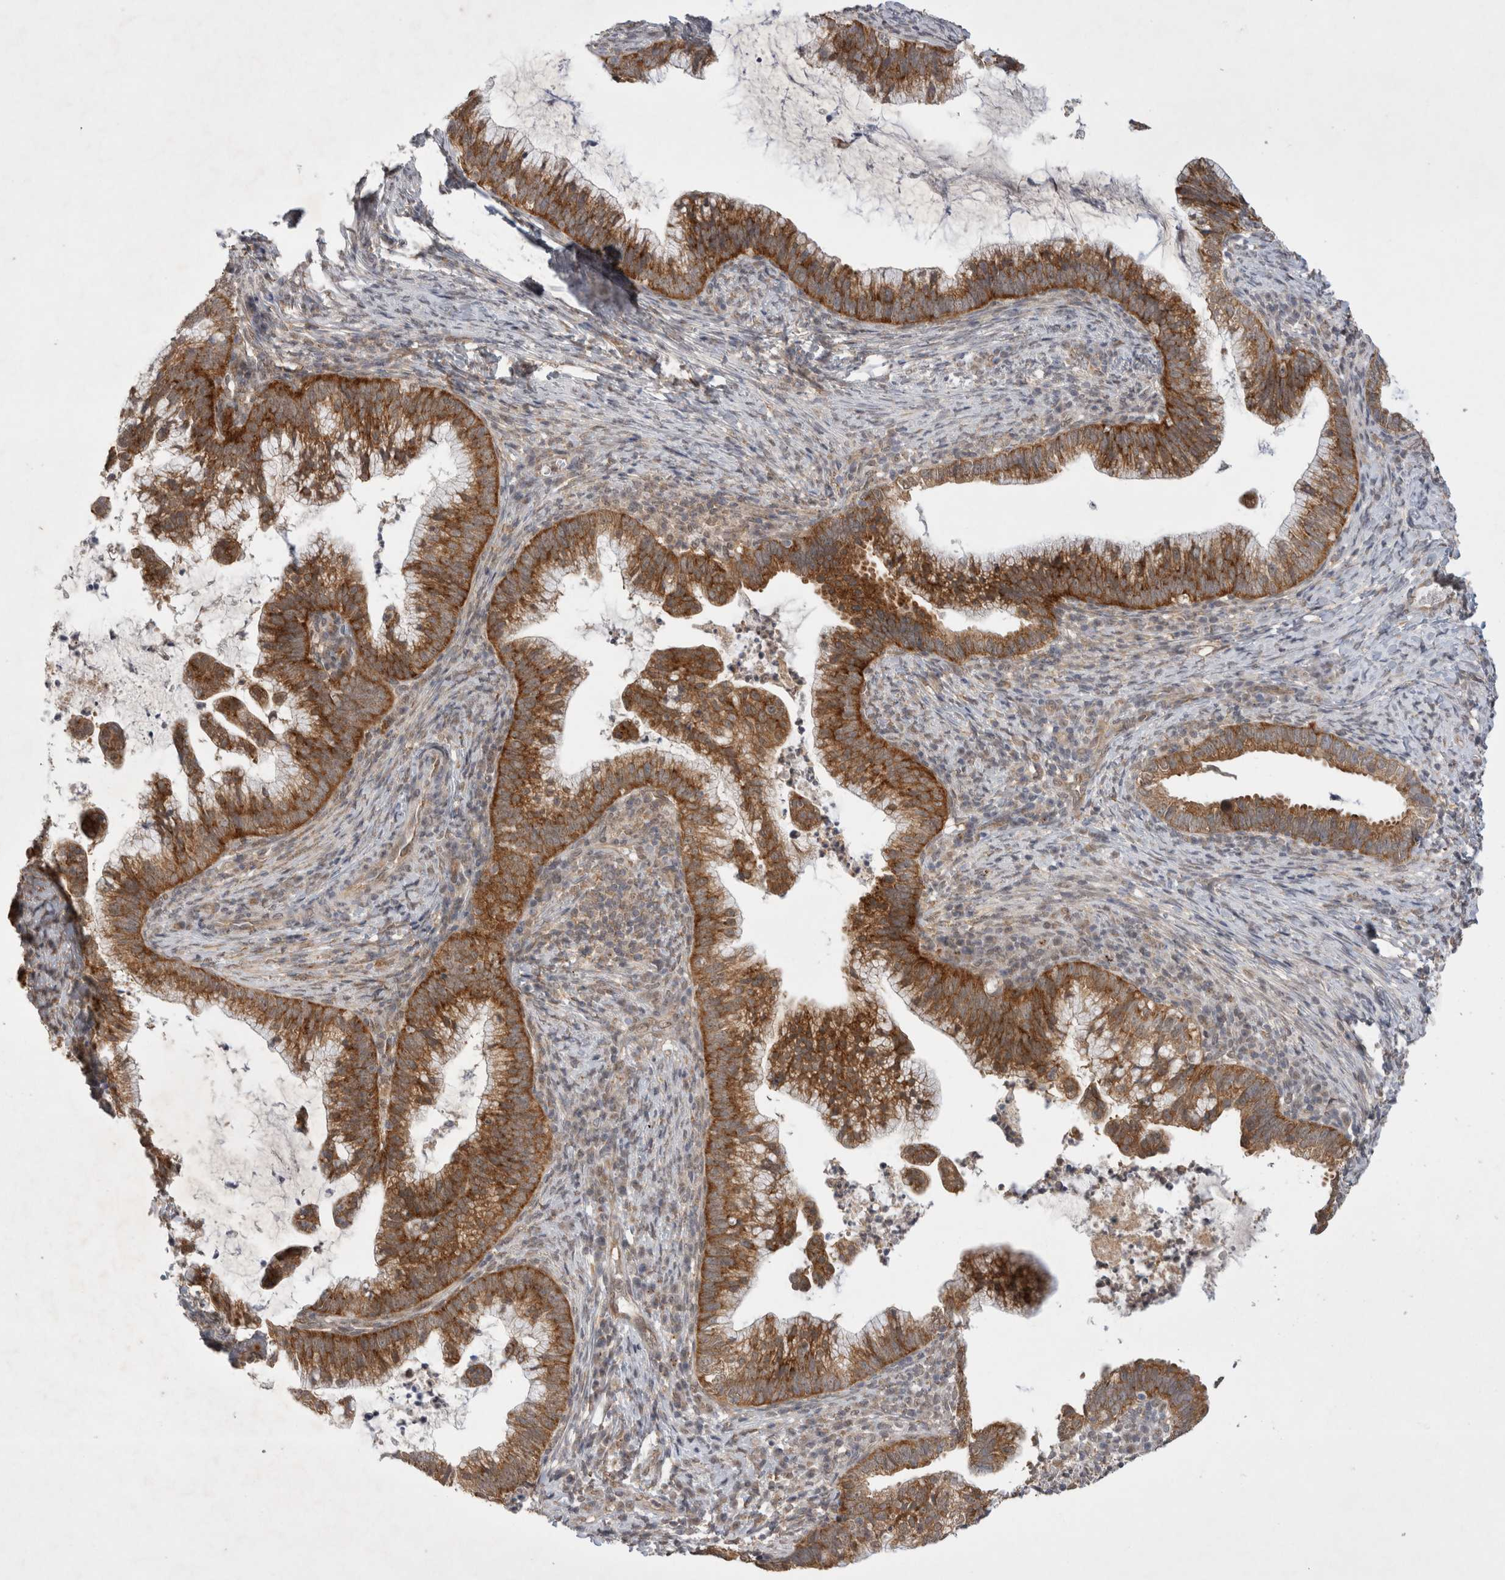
{"staining": {"intensity": "strong", "quantity": ">75%", "location": "cytoplasmic/membranous"}, "tissue": "cervical cancer", "cell_type": "Tumor cells", "image_type": "cancer", "snomed": [{"axis": "morphology", "description": "Adenocarcinoma, NOS"}, {"axis": "topography", "description": "Cervix"}], "caption": "Cervical adenocarcinoma stained for a protein reveals strong cytoplasmic/membranous positivity in tumor cells.", "gene": "WIPF2", "patient": {"sex": "female", "age": 36}}